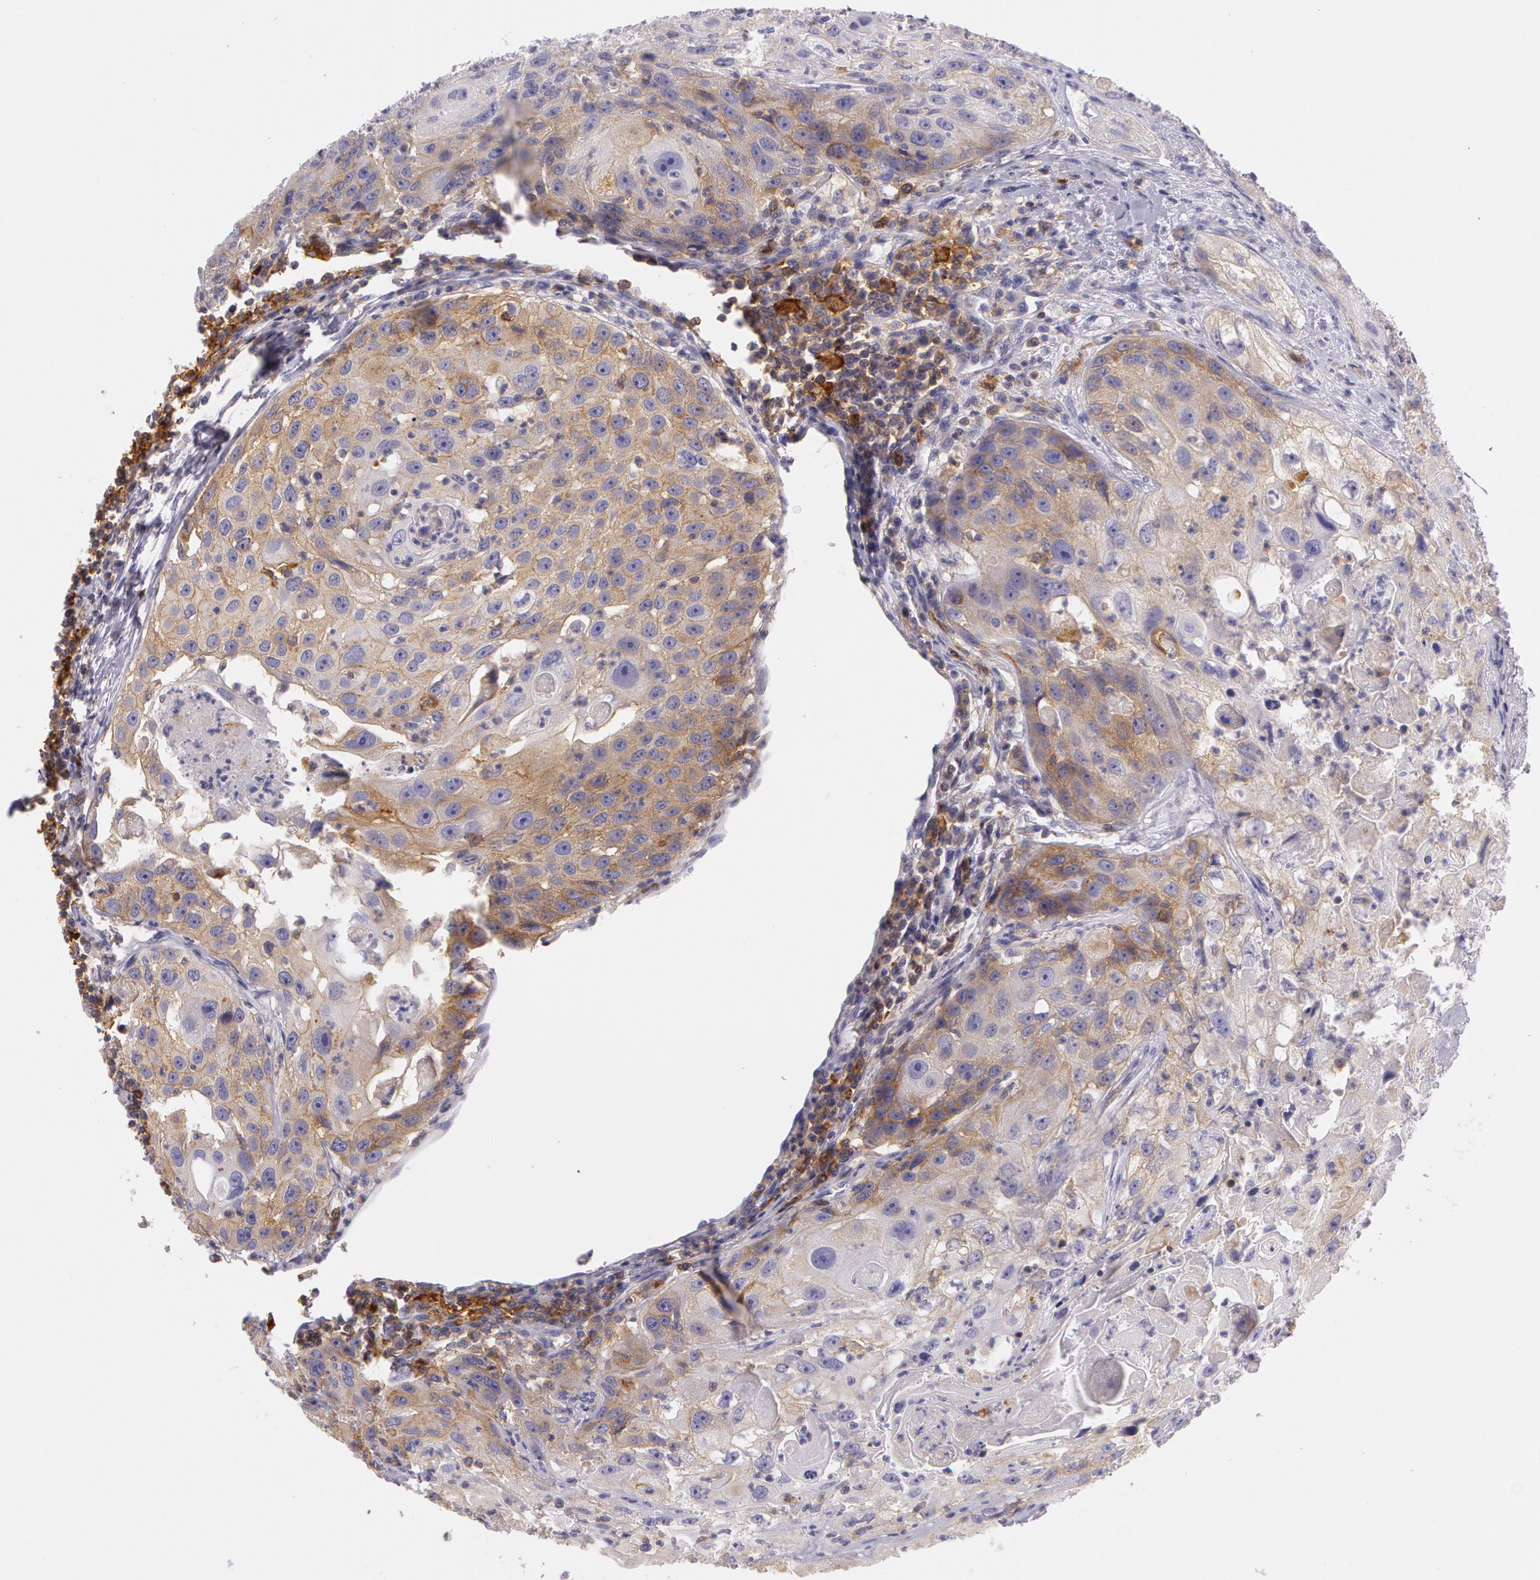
{"staining": {"intensity": "weak", "quantity": "25%-75%", "location": "cytoplasmic/membranous"}, "tissue": "head and neck cancer", "cell_type": "Tumor cells", "image_type": "cancer", "snomed": [{"axis": "morphology", "description": "Squamous cell carcinoma, NOS"}, {"axis": "topography", "description": "Head-Neck"}], "caption": "Protein positivity by IHC exhibits weak cytoplasmic/membranous staining in approximately 25%-75% of tumor cells in head and neck cancer (squamous cell carcinoma).", "gene": "LY75", "patient": {"sex": "male", "age": 64}}